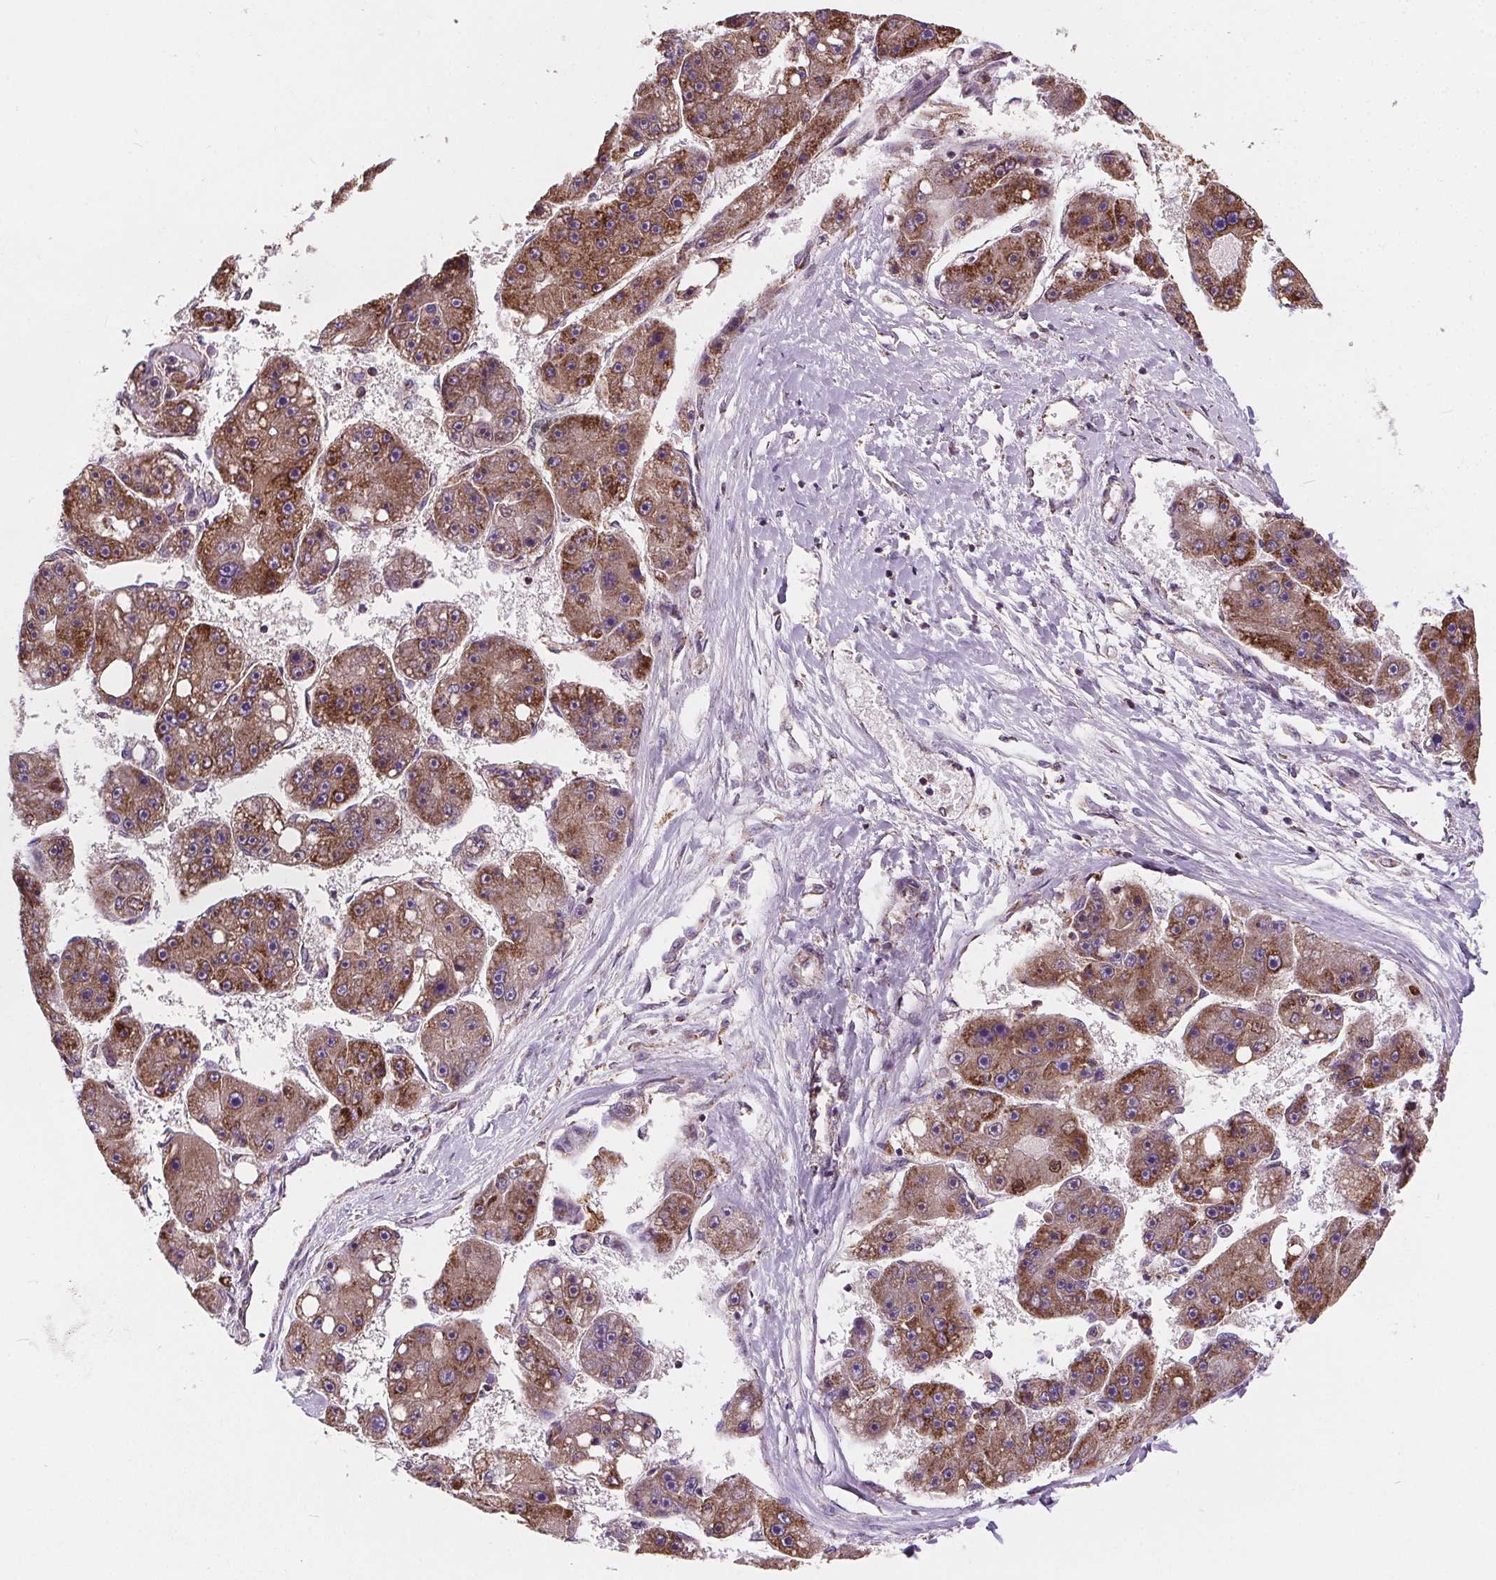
{"staining": {"intensity": "moderate", "quantity": ">75%", "location": "cytoplasmic/membranous"}, "tissue": "liver cancer", "cell_type": "Tumor cells", "image_type": "cancer", "snomed": [{"axis": "morphology", "description": "Carcinoma, Hepatocellular, NOS"}, {"axis": "topography", "description": "Liver"}], "caption": "Liver cancer tissue reveals moderate cytoplasmic/membranous staining in approximately >75% of tumor cells, visualized by immunohistochemistry.", "gene": "GOLT1B", "patient": {"sex": "female", "age": 61}}